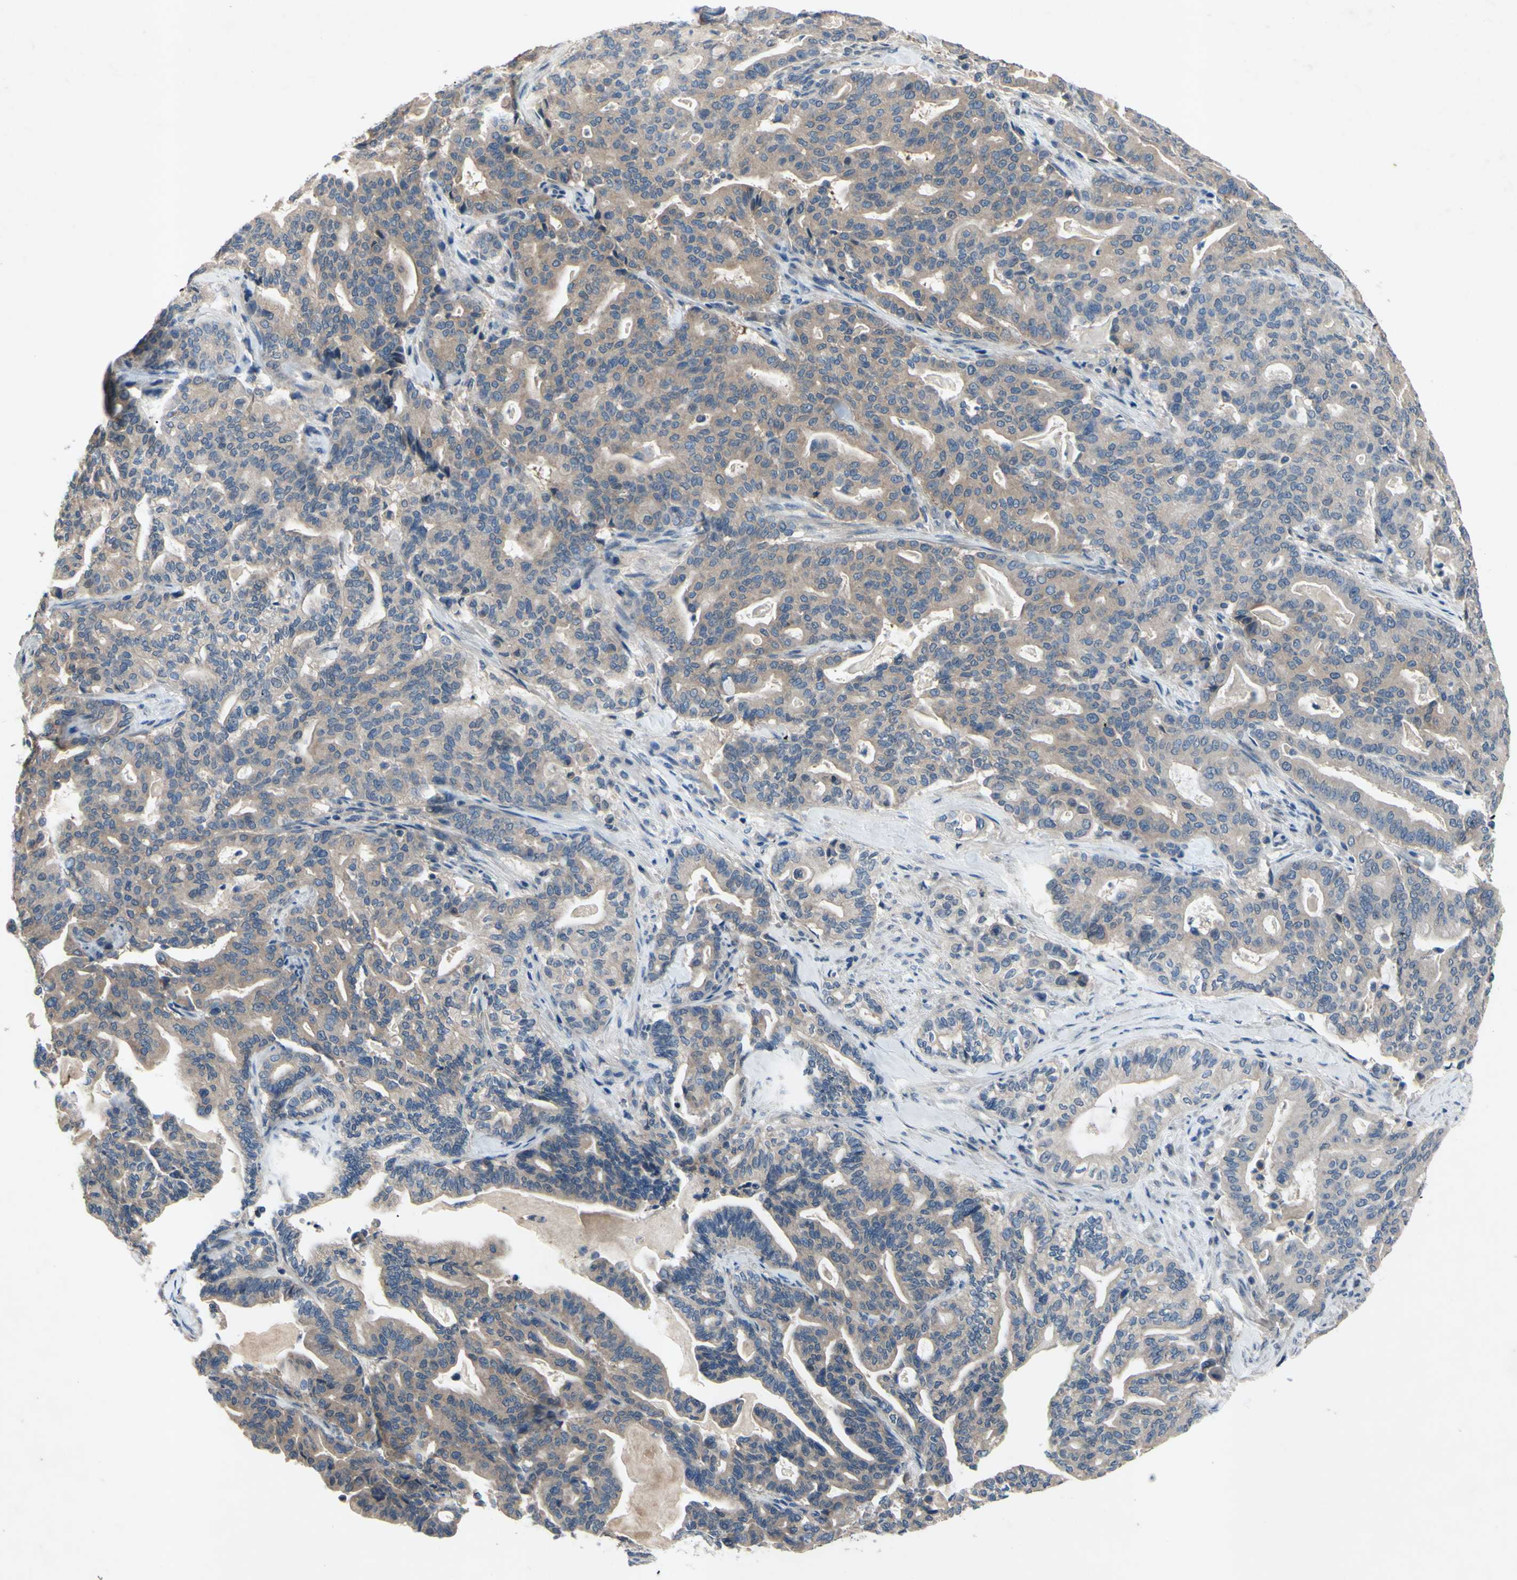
{"staining": {"intensity": "moderate", "quantity": ">75%", "location": "cytoplasmic/membranous"}, "tissue": "pancreatic cancer", "cell_type": "Tumor cells", "image_type": "cancer", "snomed": [{"axis": "morphology", "description": "Adenocarcinoma, NOS"}, {"axis": "topography", "description": "Pancreas"}], "caption": "Pancreatic adenocarcinoma was stained to show a protein in brown. There is medium levels of moderate cytoplasmic/membranous positivity in about >75% of tumor cells. (DAB (3,3'-diaminobenzidine) IHC, brown staining for protein, blue staining for nuclei).", "gene": "HILPDA", "patient": {"sex": "male", "age": 63}}